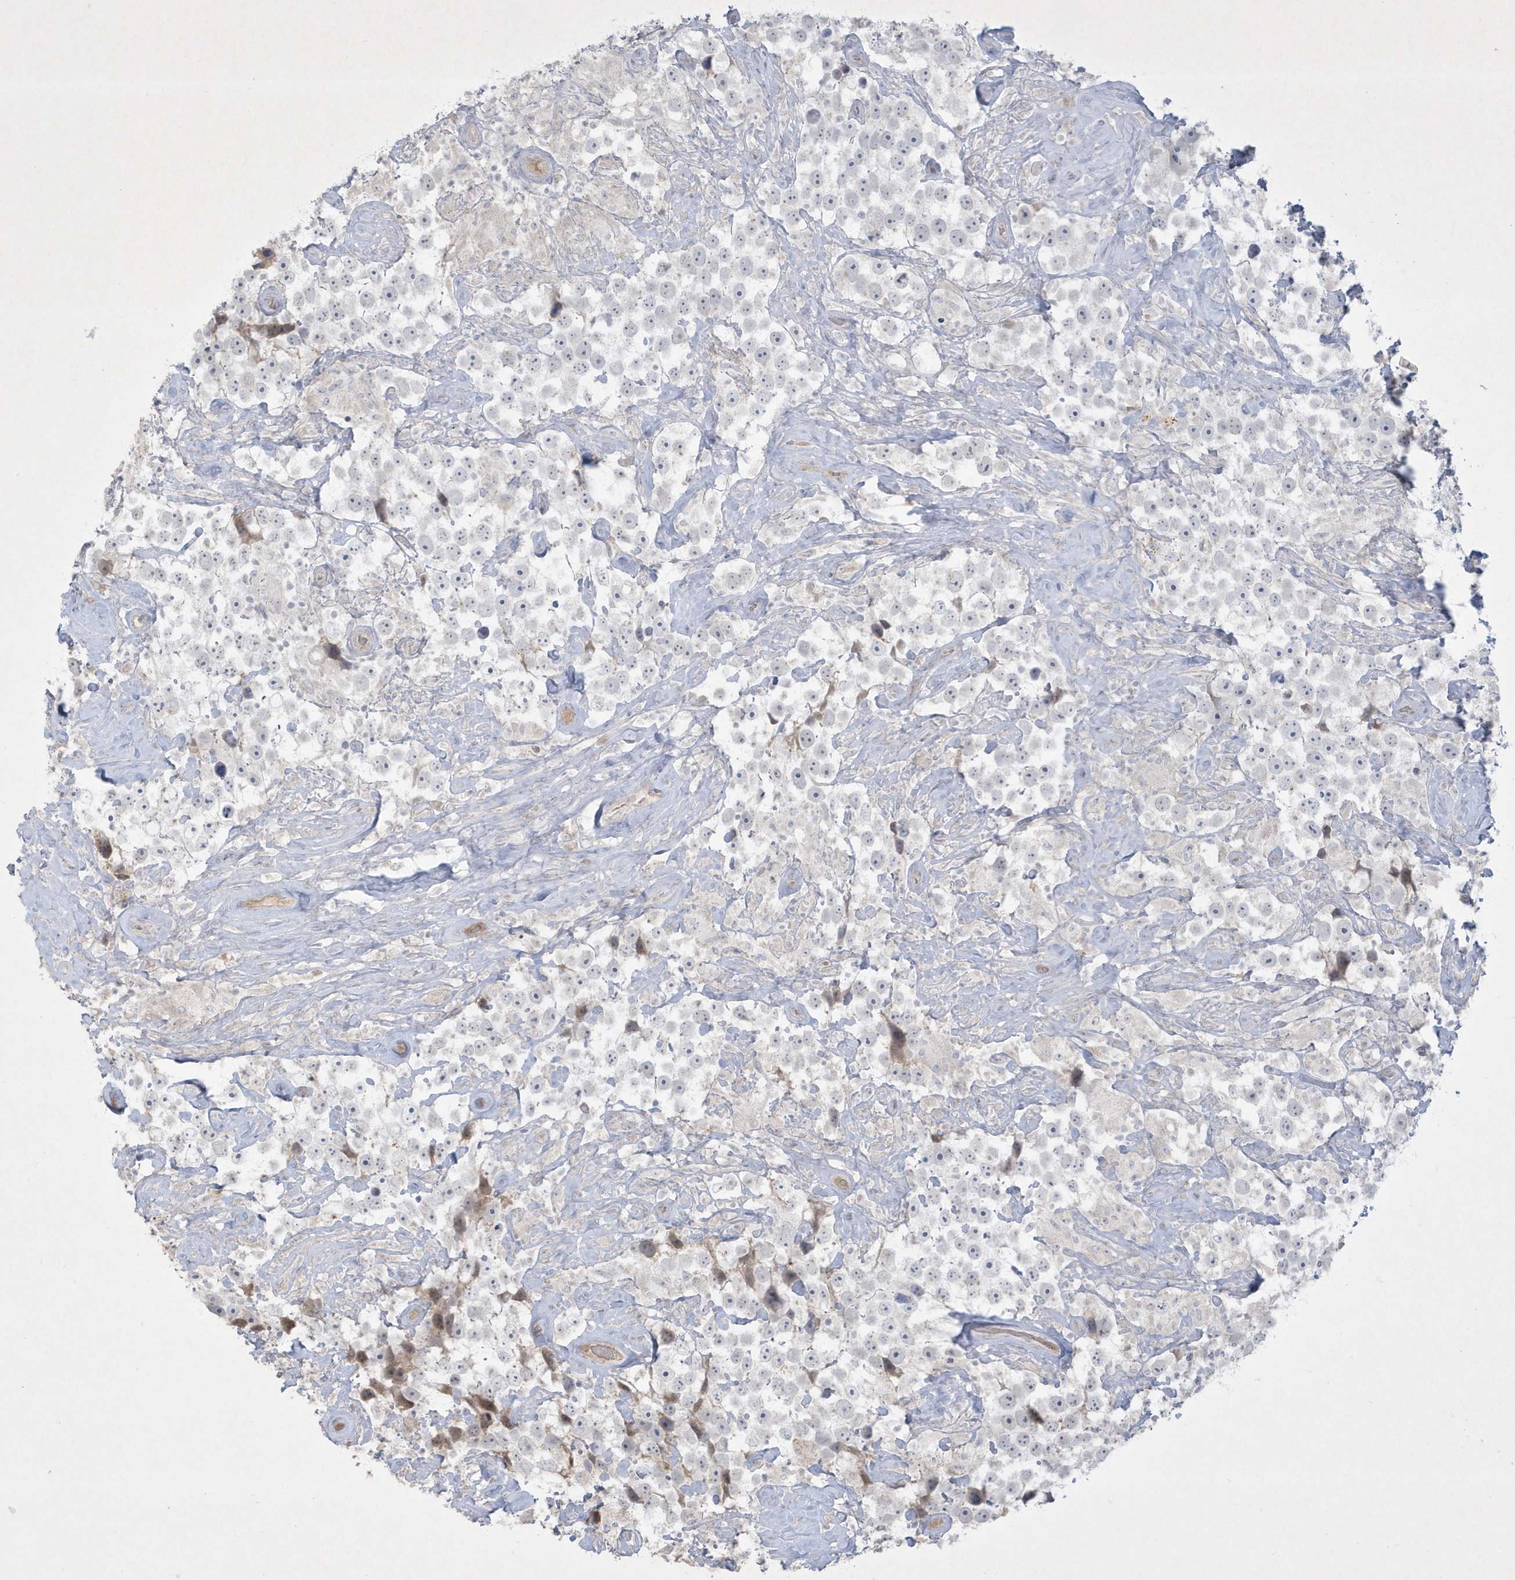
{"staining": {"intensity": "negative", "quantity": "none", "location": "none"}, "tissue": "testis cancer", "cell_type": "Tumor cells", "image_type": "cancer", "snomed": [{"axis": "morphology", "description": "Seminoma, NOS"}, {"axis": "topography", "description": "Testis"}], "caption": "Tumor cells are negative for brown protein staining in testis seminoma.", "gene": "CCDC24", "patient": {"sex": "male", "age": 49}}